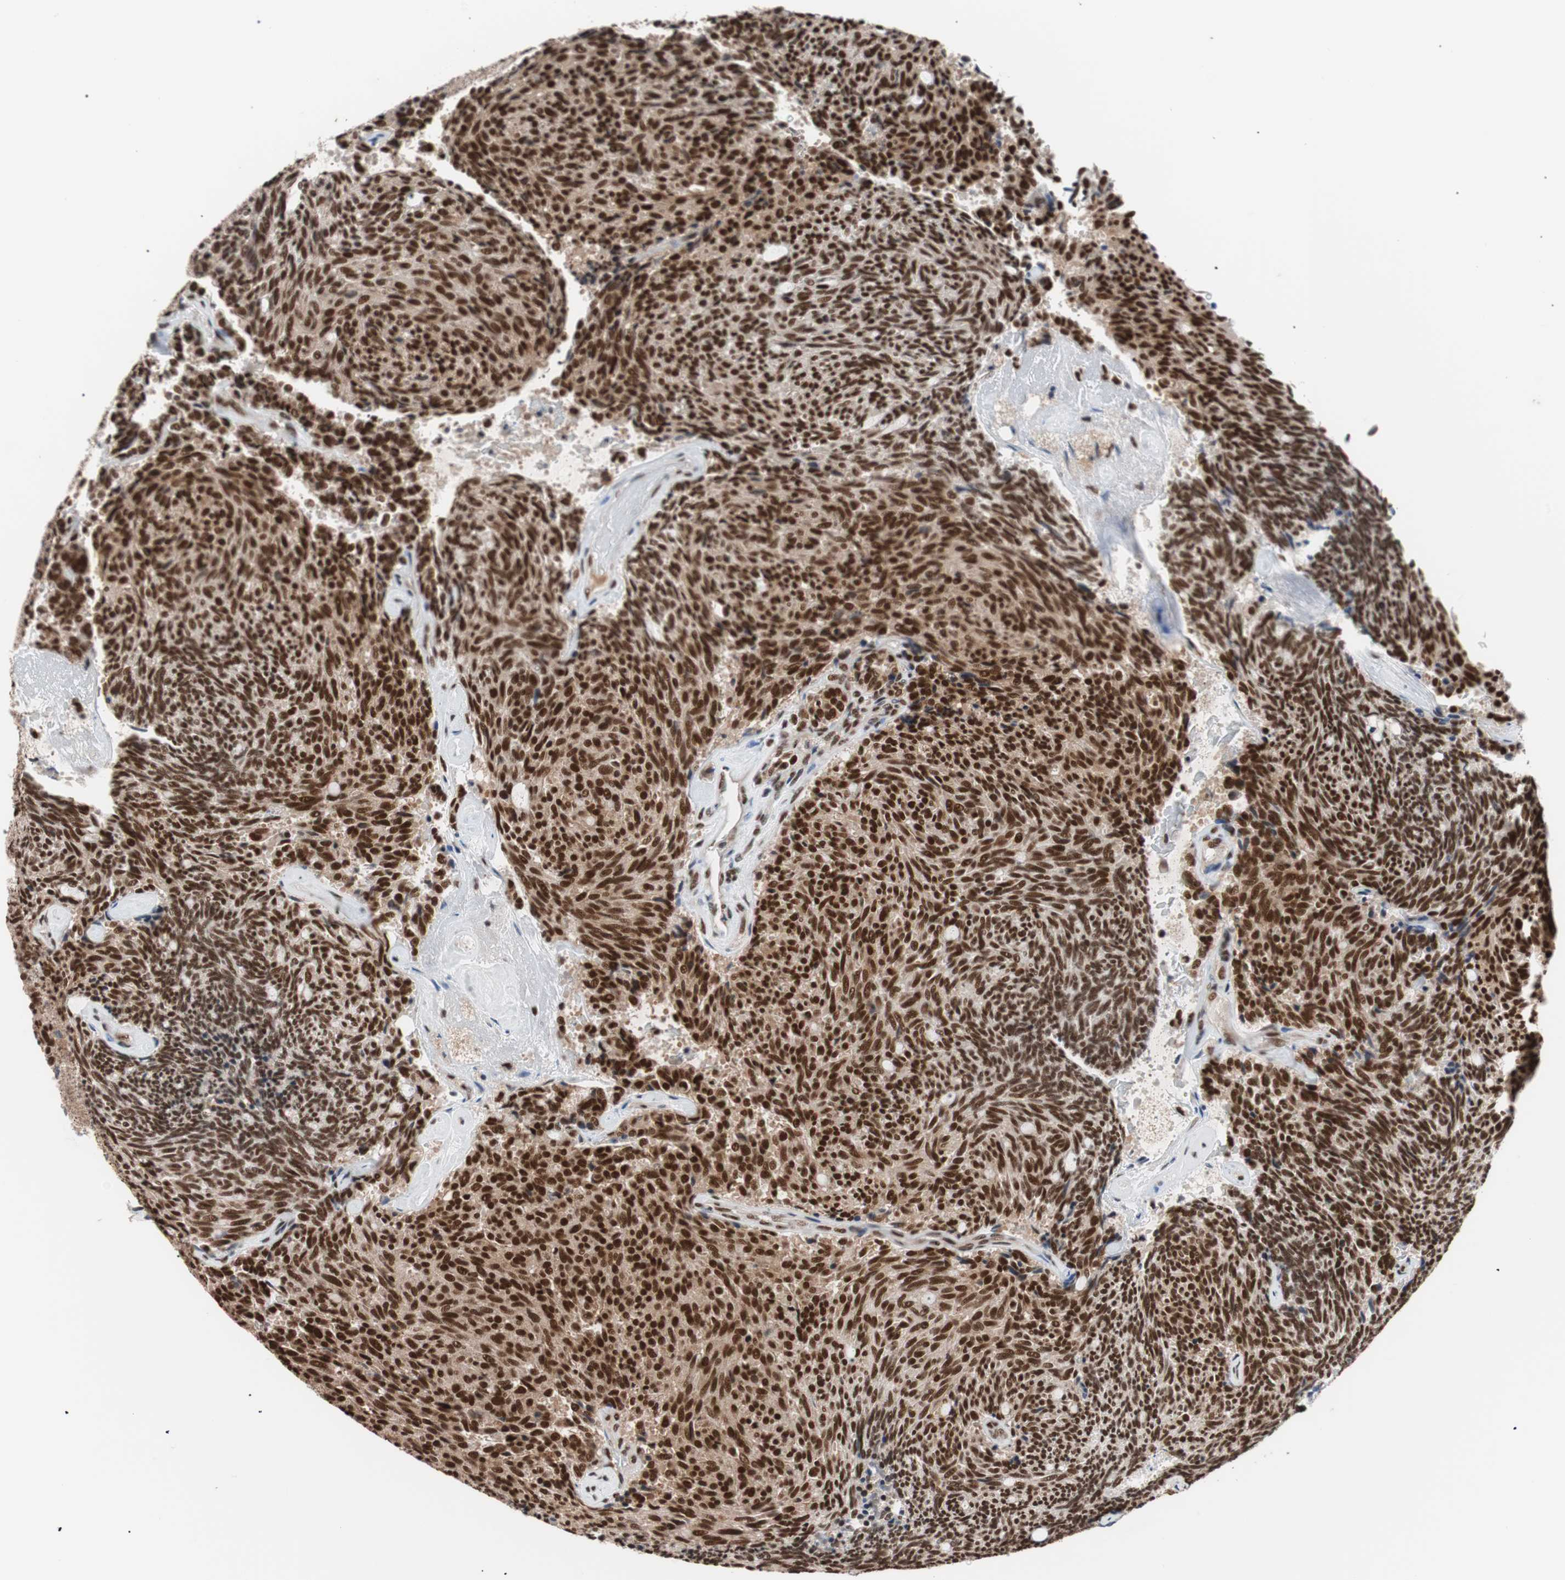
{"staining": {"intensity": "strong", "quantity": ">75%", "location": "nuclear"}, "tissue": "carcinoid", "cell_type": "Tumor cells", "image_type": "cancer", "snomed": [{"axis": "morphology", "description": "Carcinoid, malignant, NOS"}, {"axis": "topography", "description": "Pancreas"}], "caption": "Protein staining by immunohistochemistry exhibits strong nuclear staining in approximately >75% of tumor cells in malignant carcinoid. (brown staining indicates protein expression, while blue staining denotes nuclei).", "gene": "CHAMP1", "patient": {"sex": "female", "age": 54}}